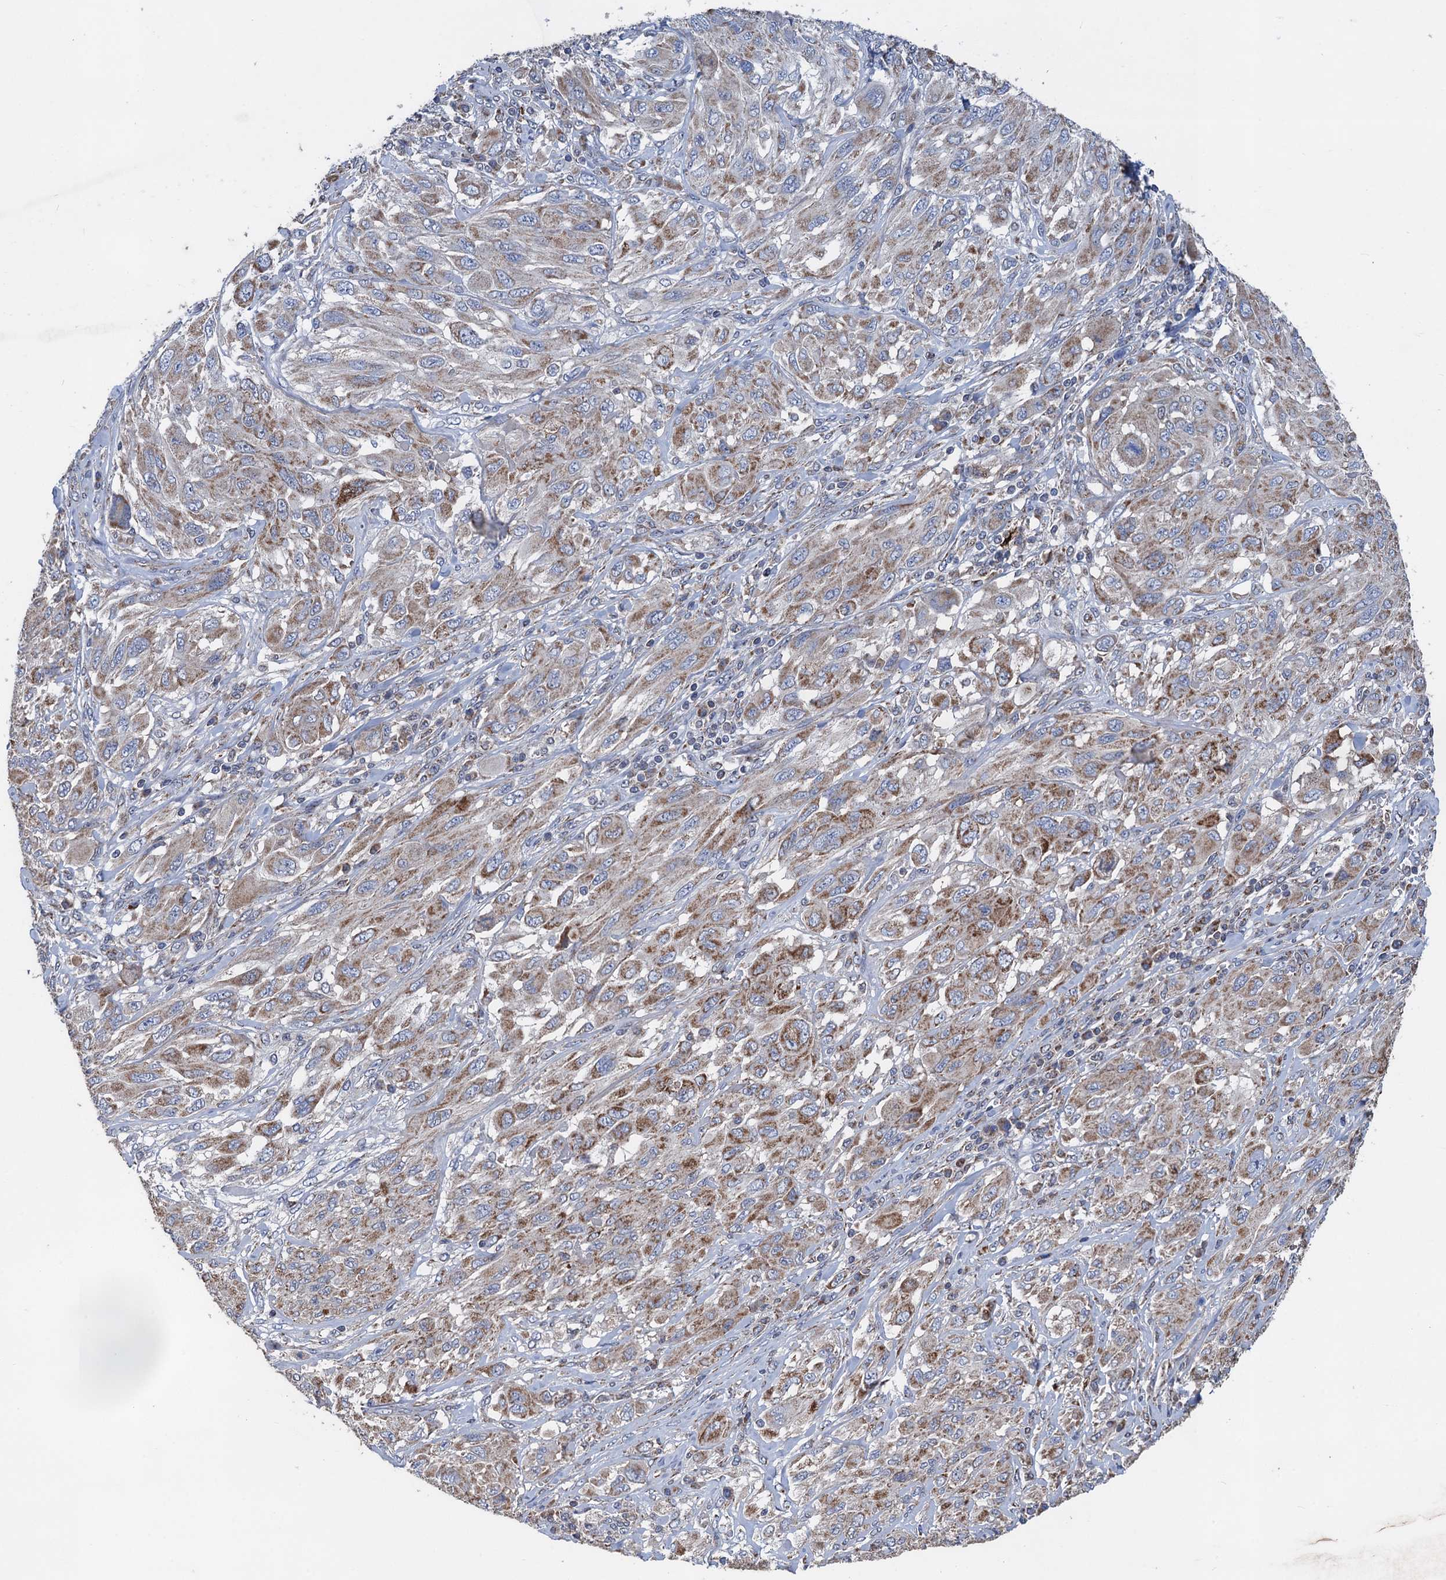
{"staining": {"intensity": "moderate", "quantity": "25%-75%", "location": "cytoplasmic/membranous"}, "tissue": "melanoma", "cell_type": "Tumor cells", "image_type": "cancer", "snomed": [{"axis": "morphology", "description": "Malignant melanoma, NOS"}, {"axis": "topography", "description": "Skin"}], "caption": "Melanoma stained with immunohistochemistry shows moderate cytoplasmic/membranous expression in about 25%-75% of tumor cells.", "gene": "DGLUCY", "patient": {"sex": "female", "age": 91}}